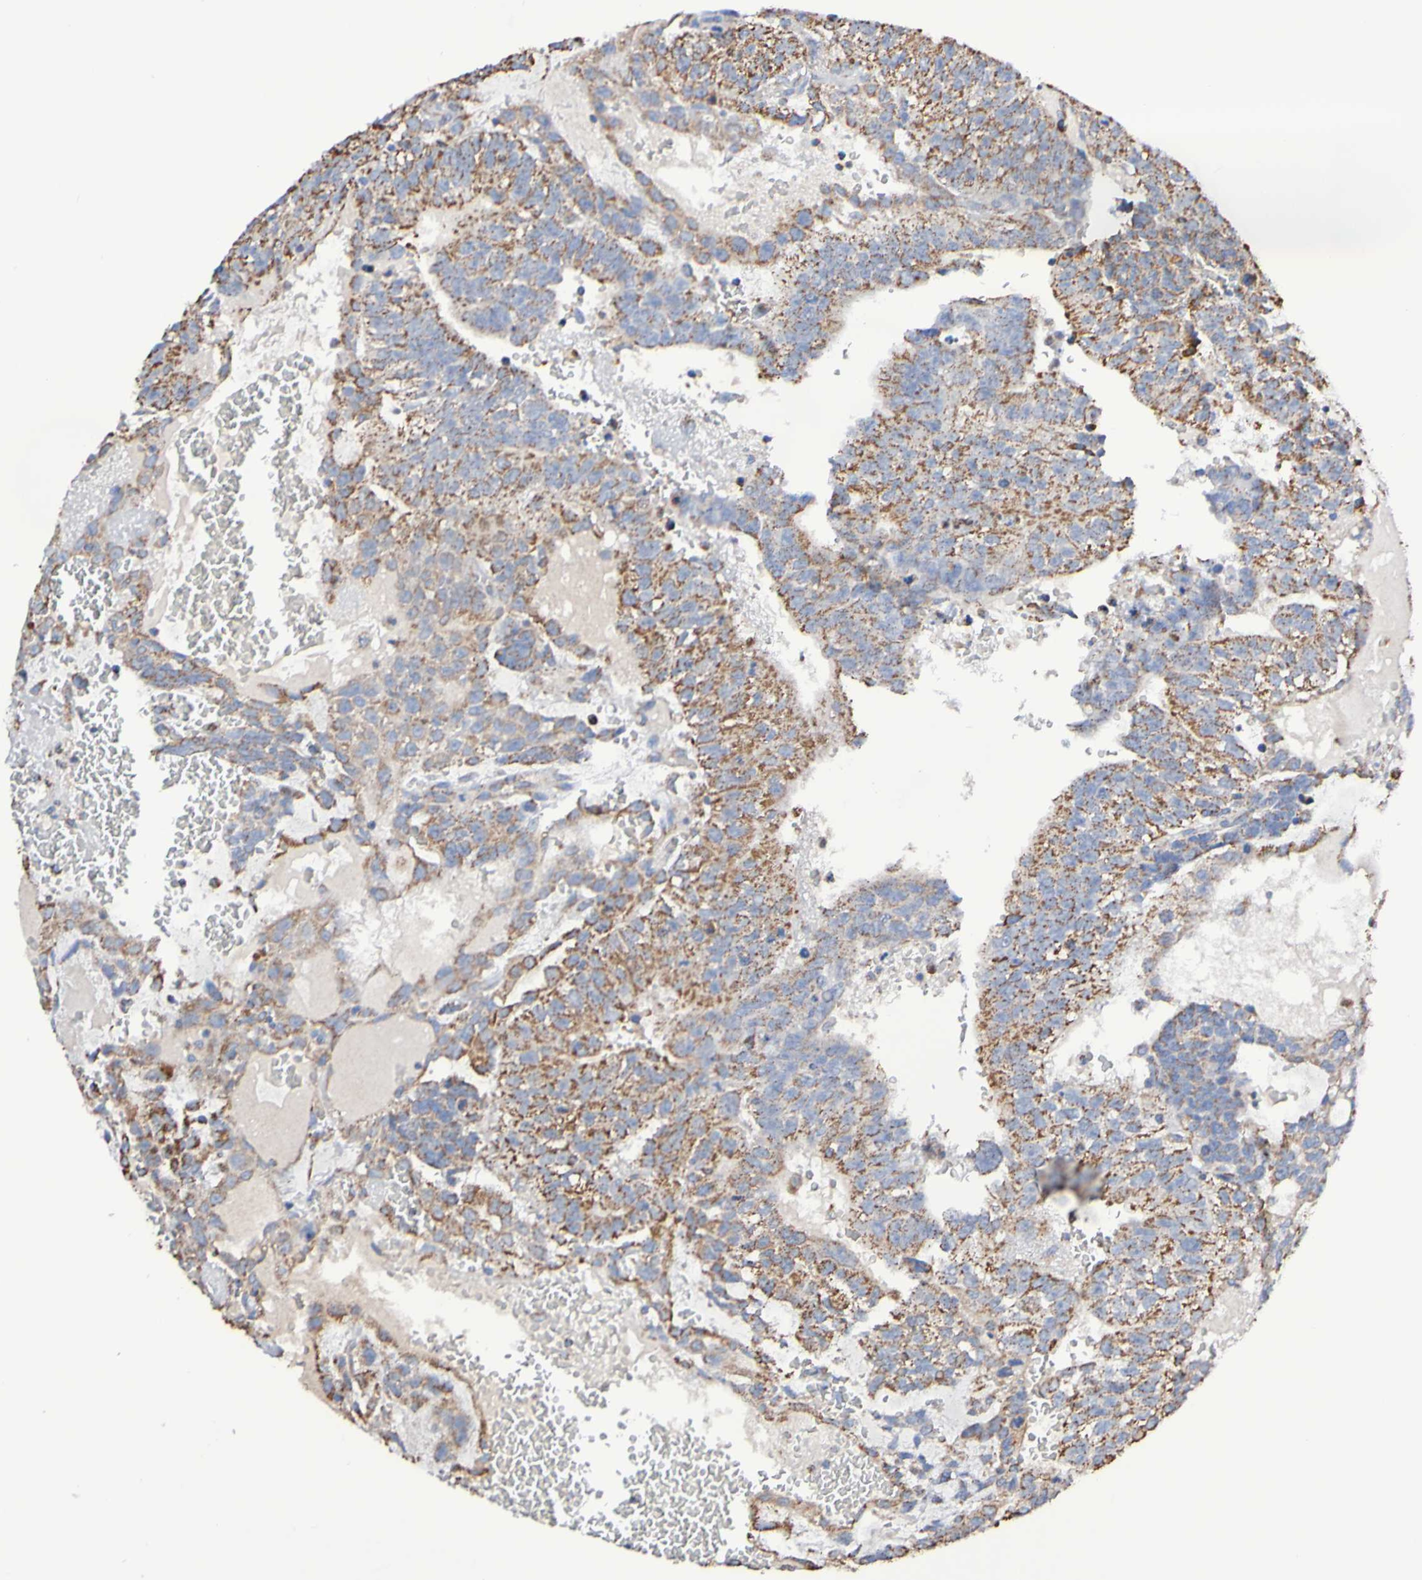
{"staining": {"intensity": "moderate", "quantity": ">75%", "location": "cytoplasmic/membranous"}, "tissue": "testis cancer", "cell_type": "Tumor cells", "image_type": "cancer", "snomed": [{"axis": "morphology", "description": "Seminoma, NOS"}, {"axis": "morphology", "description": "Carcinoma, Embryonal, NOS"}, {"axis": "topography", "description": "Testis"}], "caption": "Human embryonal carcinoma (testis) stained with a protein marker shows moderate staining in tumor cells.", "gene": "IL18R1", "patient": {"sex": "male", "age": 52}}